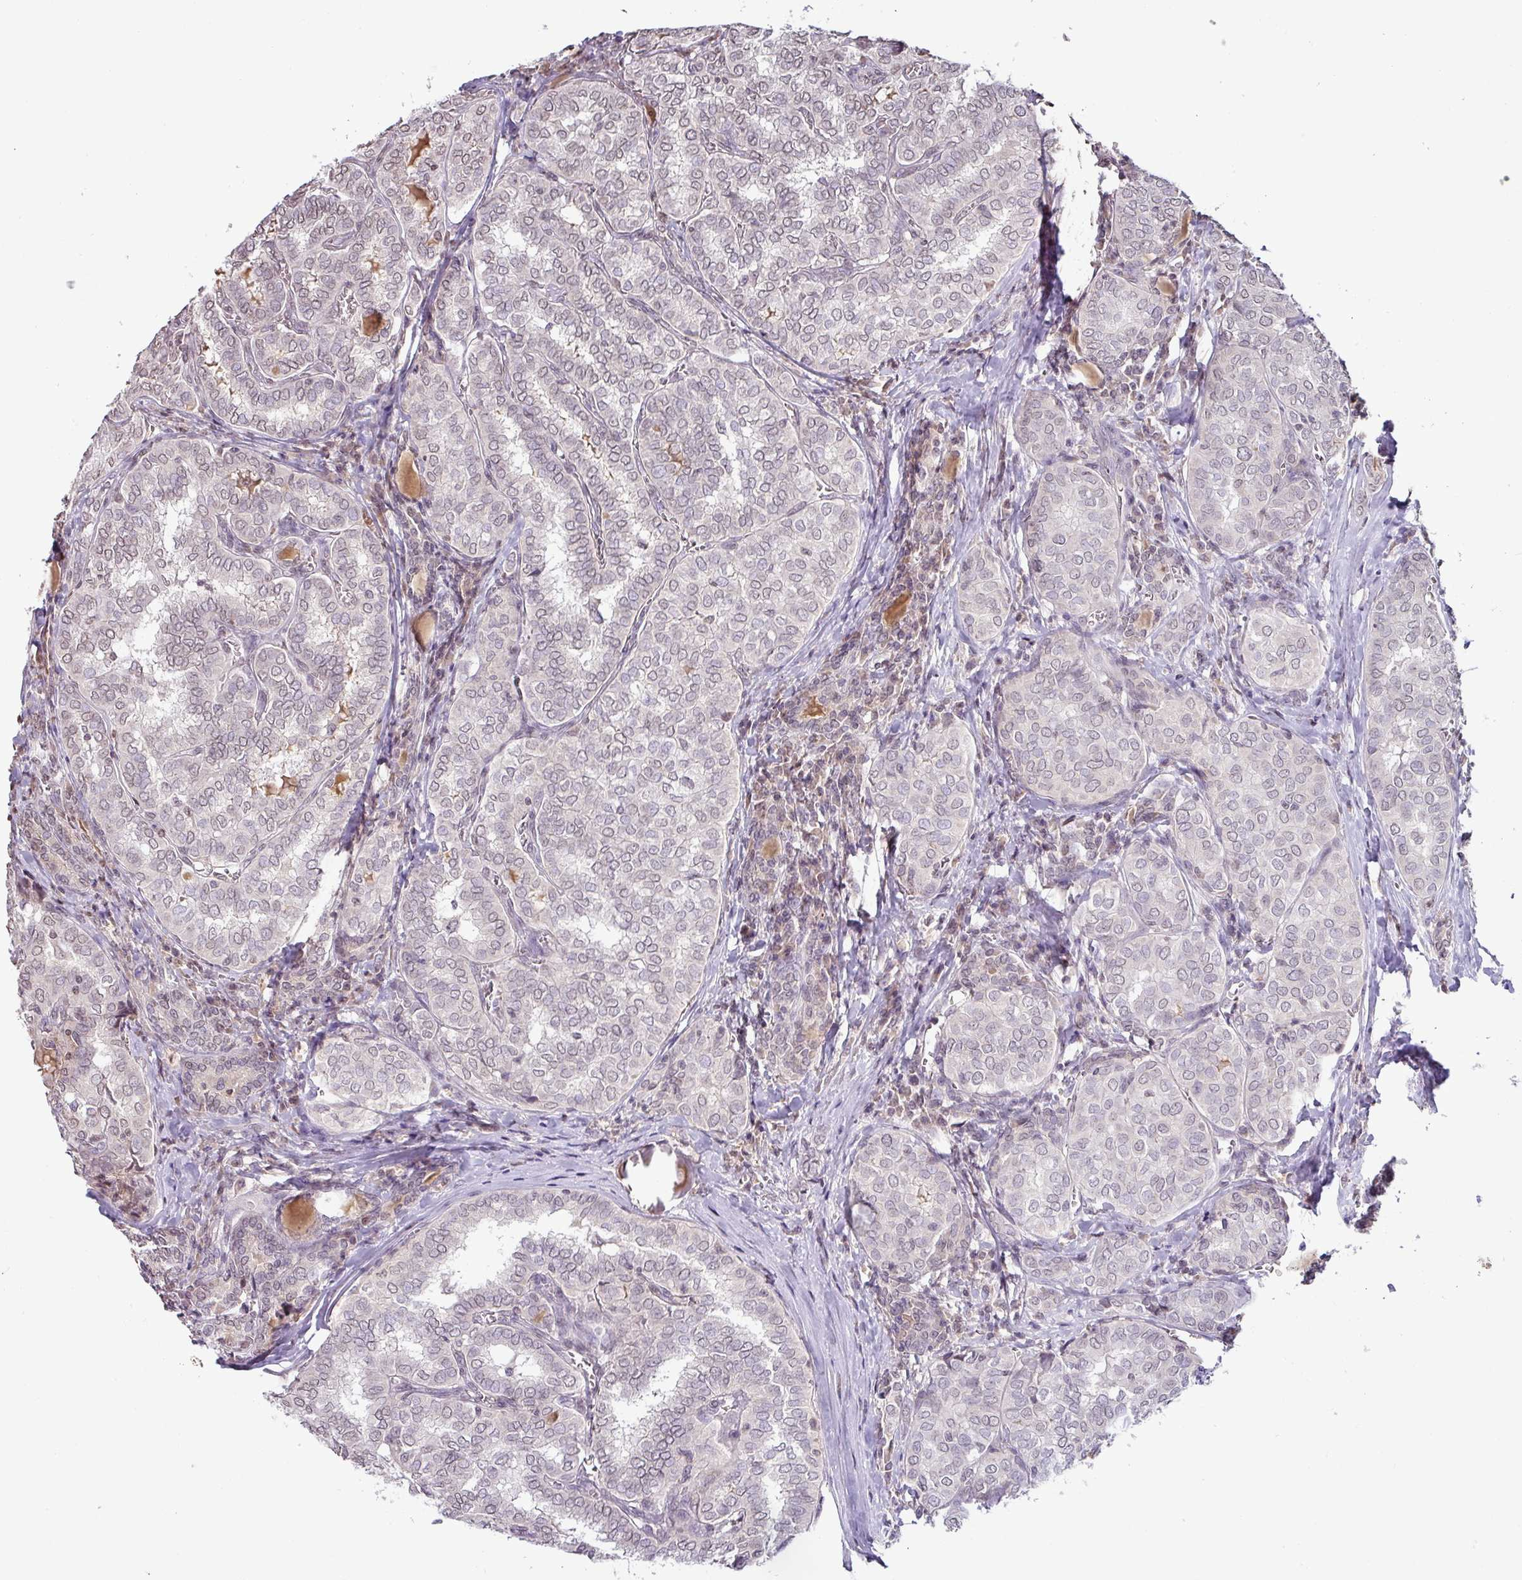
{"staining": {"intensity": "negative", "quantity": "none", "location": "none"}, "tissue": "thyroid cancer", "cell_type": "Tumor cells", "image_type": "cancer", "snomed": [{"axis": "morphology", "description": "Papillary adenocarcinoma, NOS"}, {"axis": "topography", "description": "Thyroid gland"}], "caption": "High power microscopy histopathology image of an immunohistochemistry (IHC) micrograph of thyroid cancer, revealing no significant staining in tumor cells.", "gene": "SLC5A10", "patient": {"sex": "female", "age": 30}}